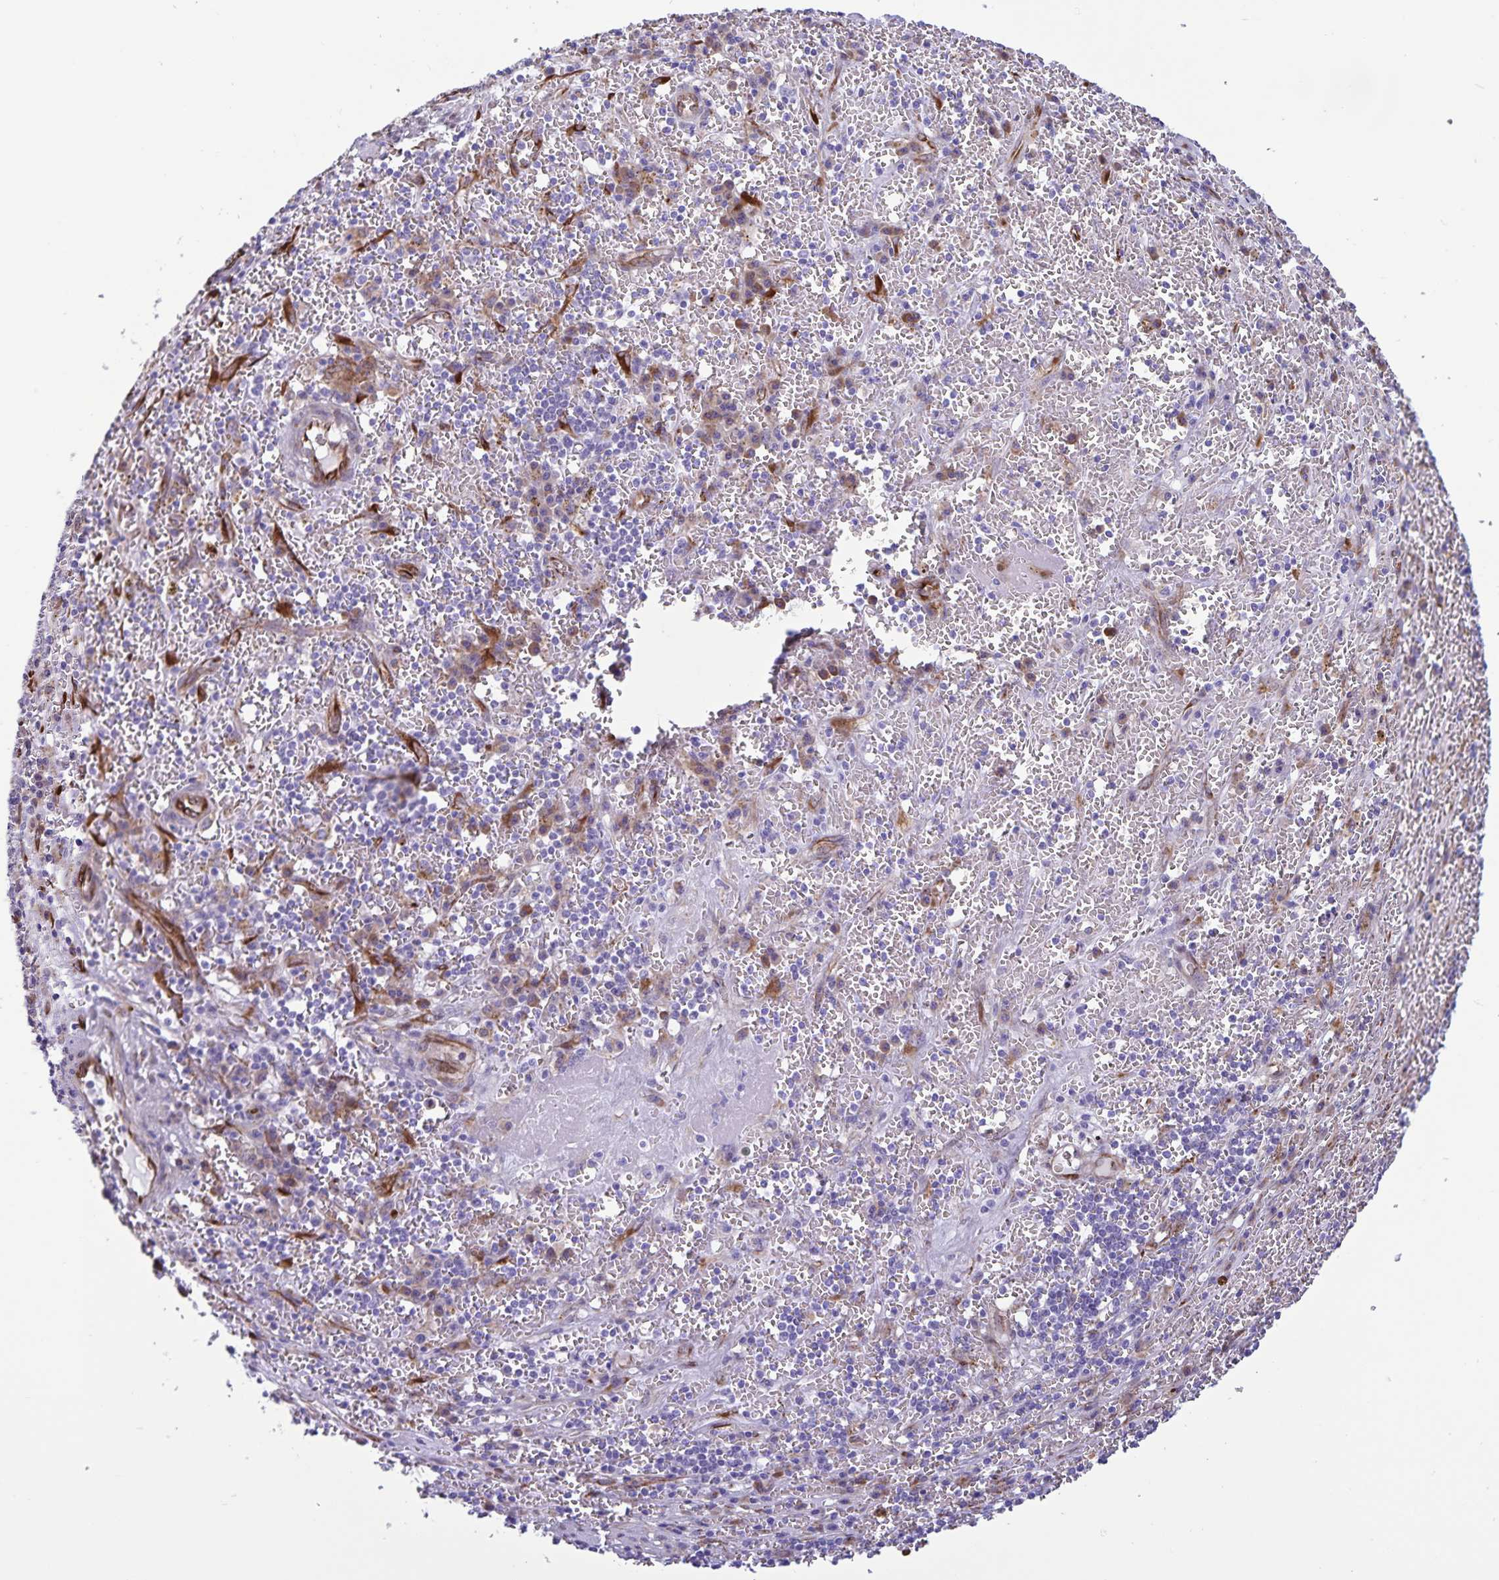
{"staining": {"intensity": "negative", "quantity": "none", "location": "none"}, "tissue": "liver cancer", "cell_type": "Tumor cells", "image_type": "cancer", "snomed": [{"axis": "morphology", "description": "Carcinoma, Hepatocellular, NOS"}, {"axis": "topography", "description": "Liver"}], "caption": "An immunohistochemistry (IHC) image of hepatocellular carcinoma (liver) is shown. There is no staining in tumor cells of hepatocellular carcinoma (liver).", "gene": "RCN1", "patient": {"sex": "female", "age": 77}}